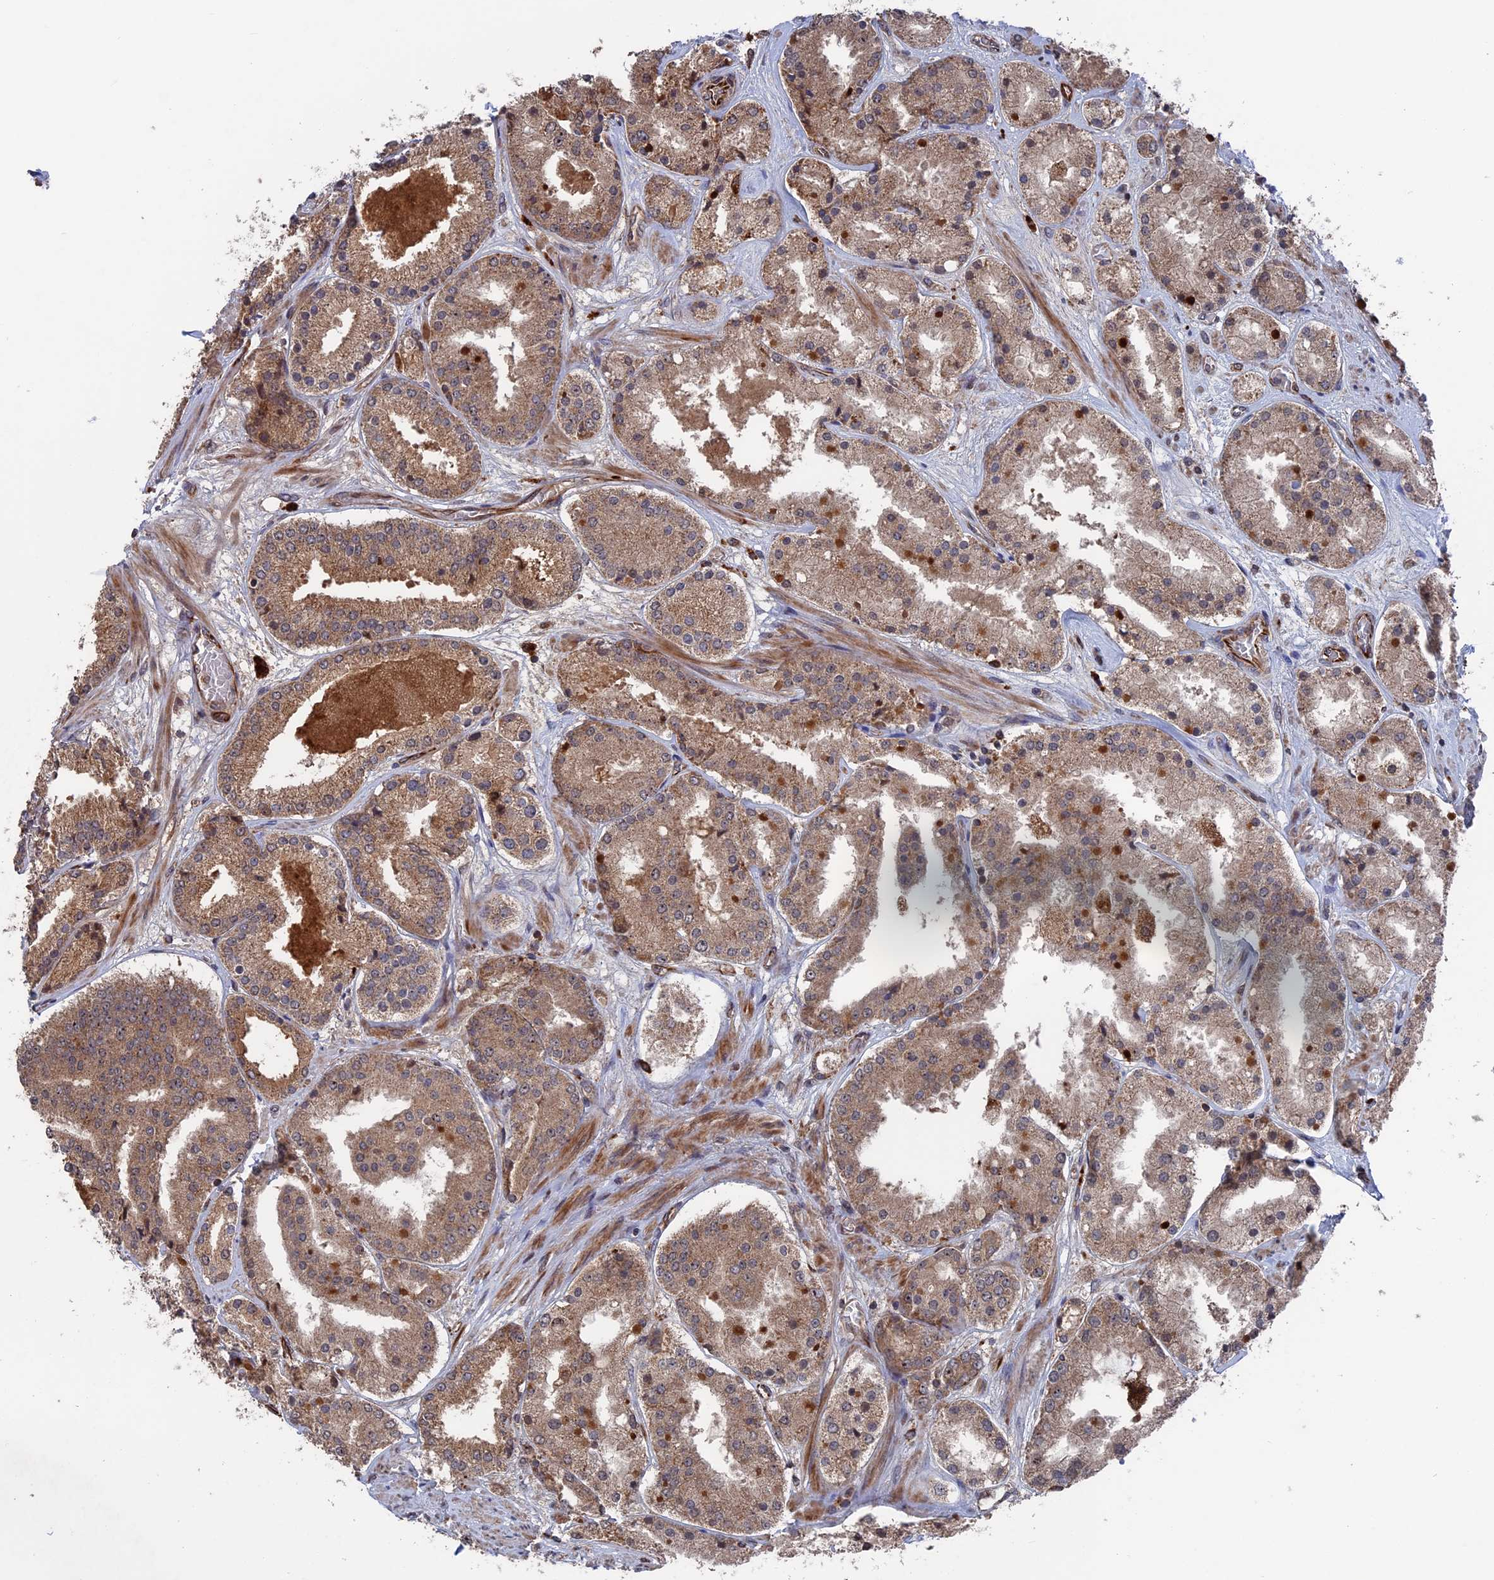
{"staining": {"intensity": "moderate", "quantity": ">75%", "location": "cytoplasmic/membranous,nuclear"}, "tissue": "prostate cancer", "cell_type": "Tumor cells", "image_type": "cancer", "snomed": [{"axis": "morphology", "description": "Adenocarcinoma, High grade"}, {"axis": "topography", "description": "Prostate"}], "caption": "High-magnification brightfield microscopy of prostate high-grade adenocarcinoma stained with DAB (3,3'-diaminobenzidine) (brown) and counterstained with hematoxylin (blue). tumor cells exhibit moderate cytoplasmic/membranous and nuclear positivity is identified in about>75% of cells.", "gene": "PLA2G15", "patient": {"sex": "male", "age": 63}}